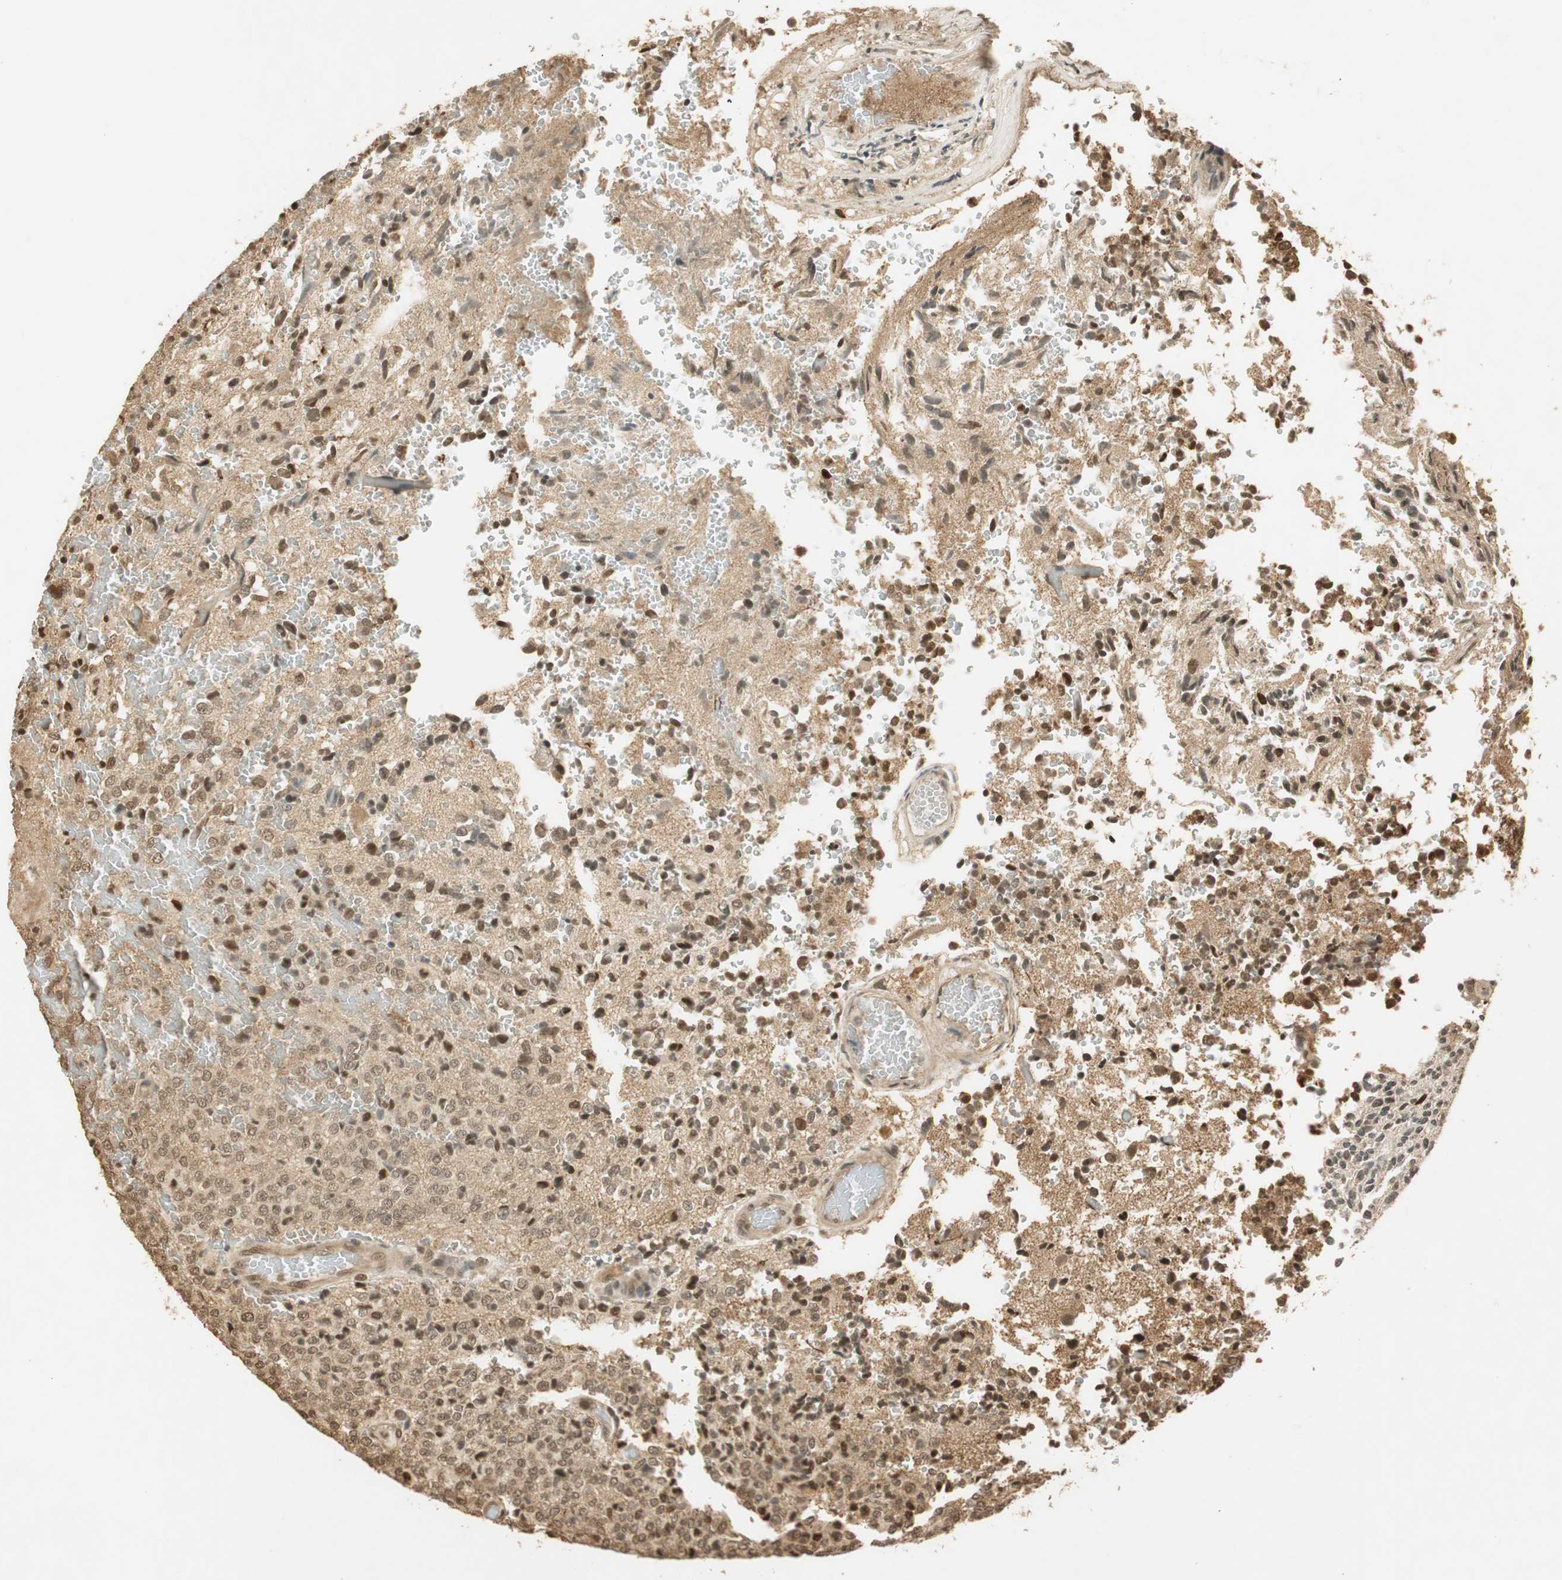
{"staining": {"intensity": "moderate", "quantity": ">75%", "location": "cytoplasmic/membranous,nuclear"}, "tissue": "glioma", "cell_type": "Tumor cells", "image_type": "cancer", "snomed": [{"axis": "morphology", "description": "Glioma, malignant, High grade"}, {"axis": "topography", "description": "pancreas cauda"}], "caption": "Protein staining by immunohistochemistry demonstrates moderate cytoplasmic/membranous and nuclear positivity in approximately >75% of tumor cells in glioma.", "gene": "RPA3", "patient": {"sex": "male", "age": 60}}